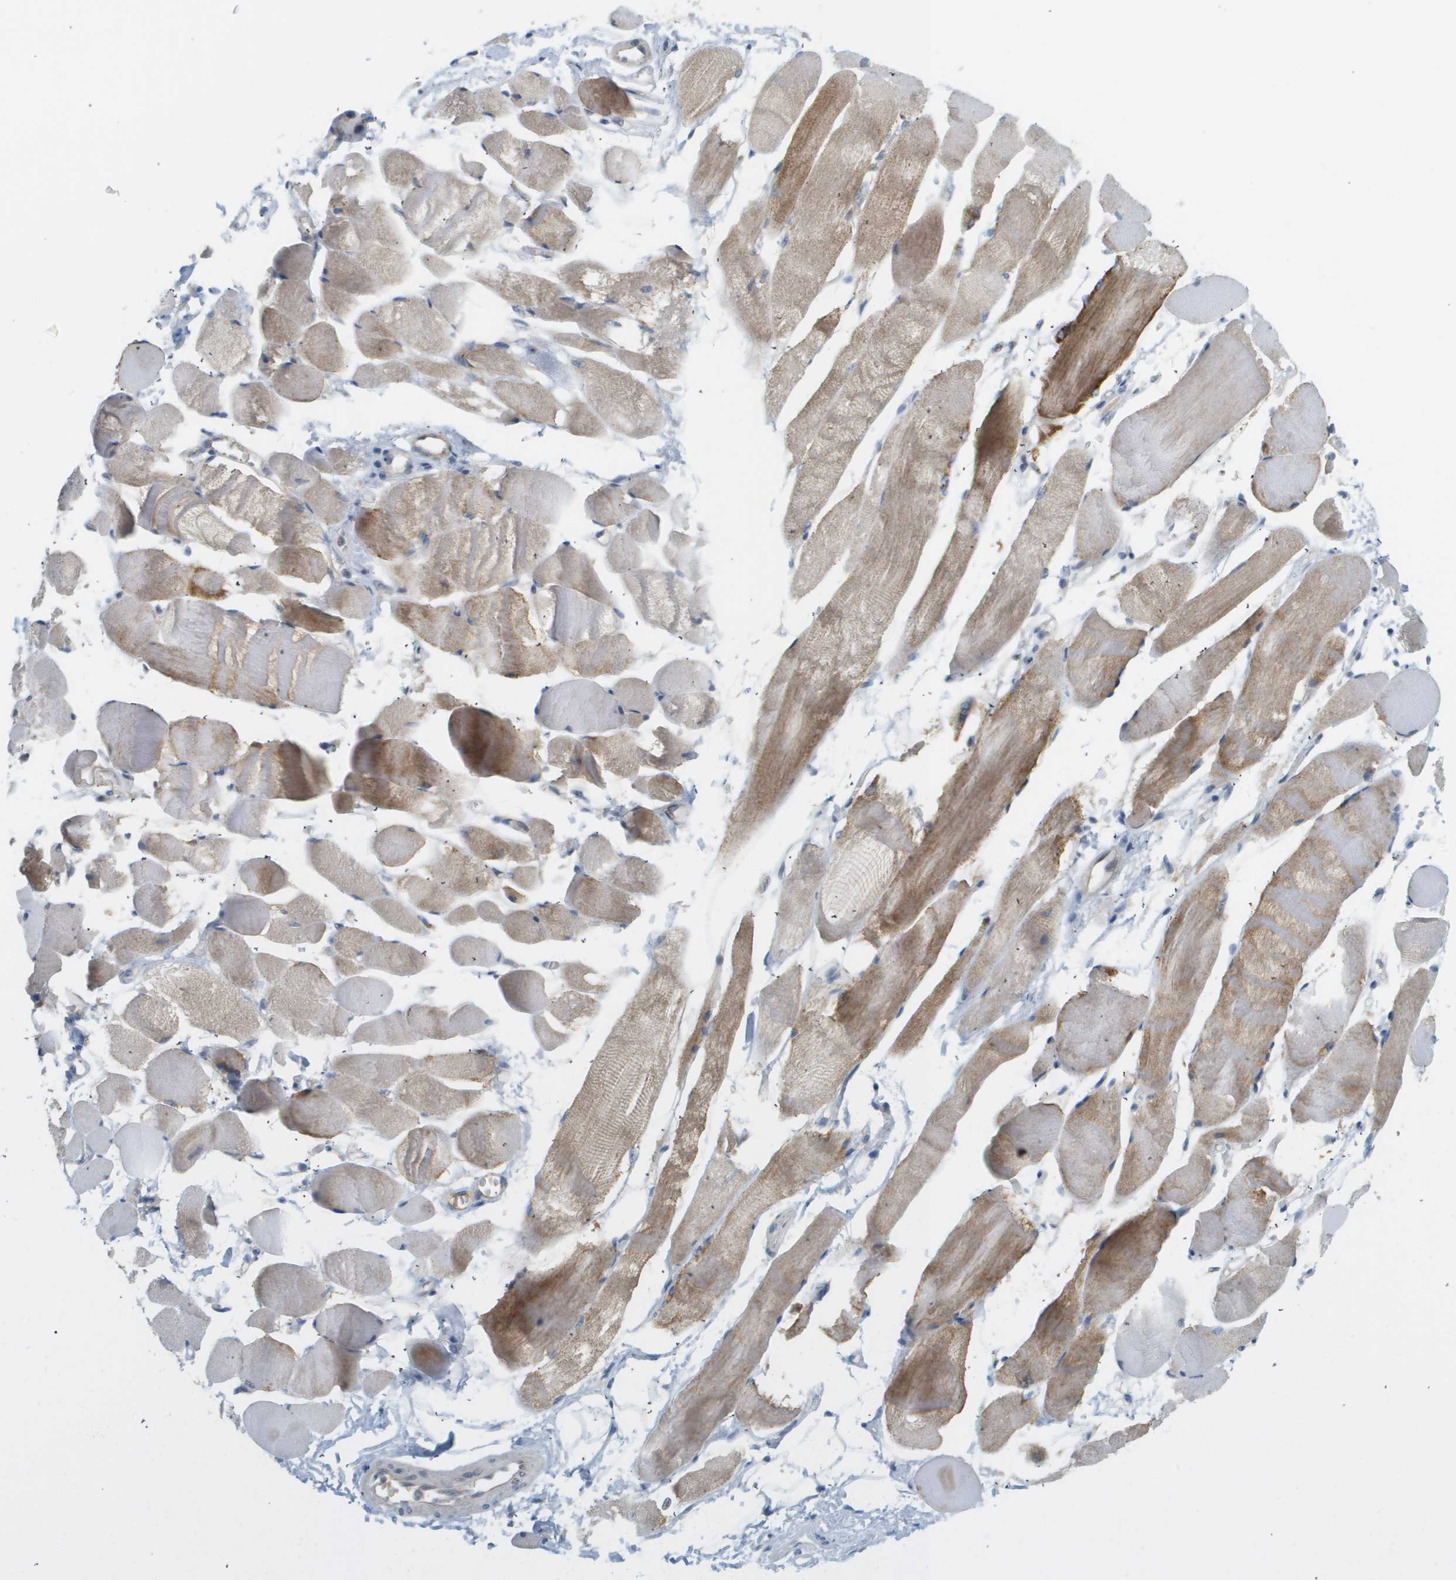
{"staining": {"intensity": "moderate", "quantity": ">75%", "location": "cytoplasmic/membranous"}, "tissue": "skeletal muscle", "cell_type": "Myocytes", "image_type": "normal", "snomed": [{"axis": "morphology", "description": "Normal tissue, NOS"}, {"axis": "topography", "description": "Skeletal muscle"}, {"axis": "topography", "description": "Peripheral nerve tissue"}], "caption": "Protein staining of benign skeletal muscle exhibits moderate cytoplasmic/membranous positivity in approximately >75% of myocytes. Using DAB (3,3'-diaminobenzidine) (brown) and hematoxylin (blue) stains, captured at high magnification using brightfield microscopy.", "gene": "PROC", "patient": {"sex": "female", "age": 84}}